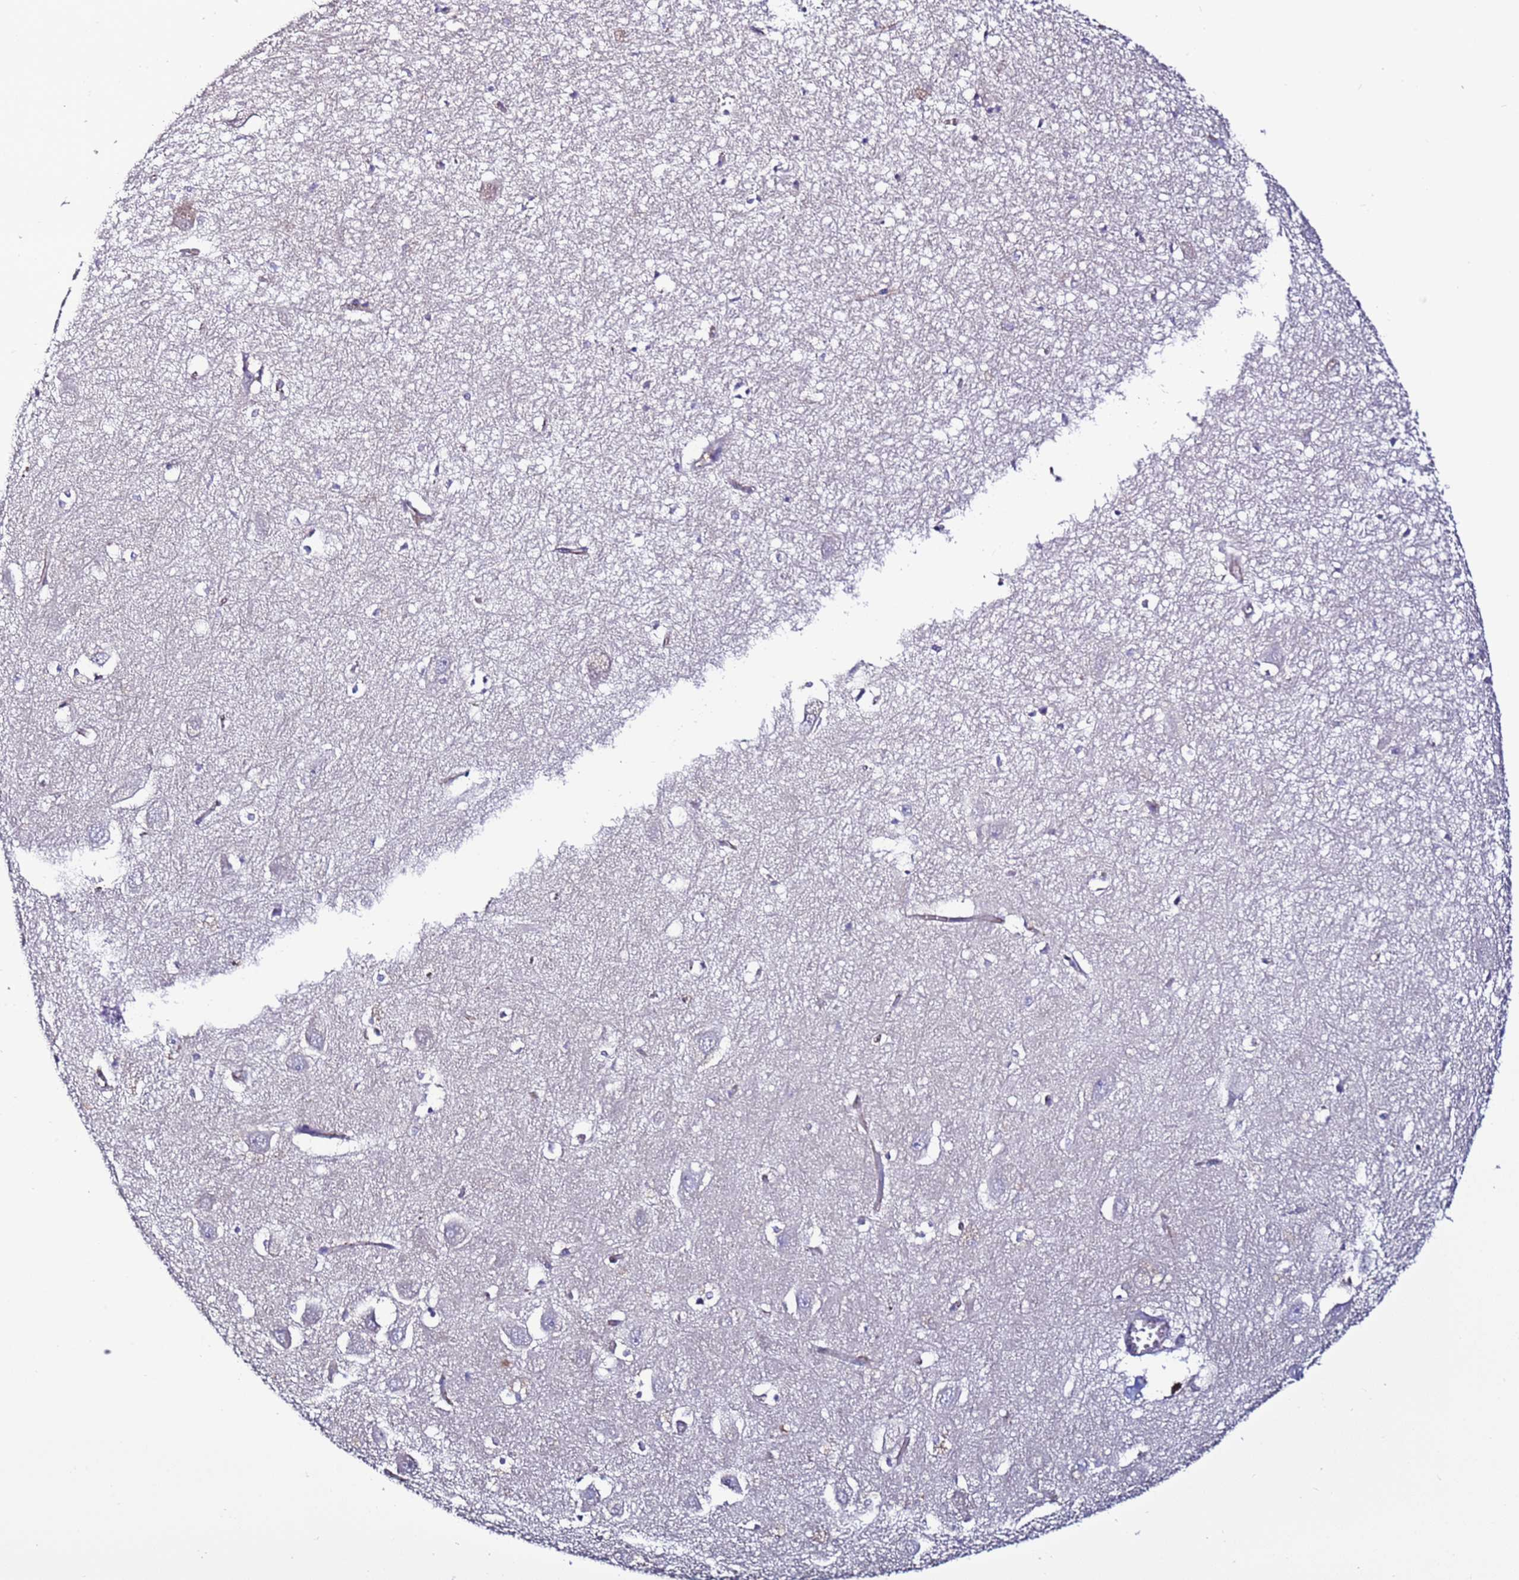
{"staining": {"intensity": "negative", "quantity": "none", "location": "none"}, "tissue": "hippocampus", "cell_type": "Glial cells", "image_type": "normal", "snomed": [{"axis": "morphology", "description": "Normal tissue, NOS"}, {"axis": "topography", "description": "Hippocampus"}], "caption": "The IHC image has no significant positivity in glial cells of hippocampus. The staining was performed using DAB to visualize the protein expression in brown, while the nuclei were stained in blue with hematoxylin (Magnification: 20x).", "gene": "TENM3", "patient": {"sex": "female", "age": 64}}